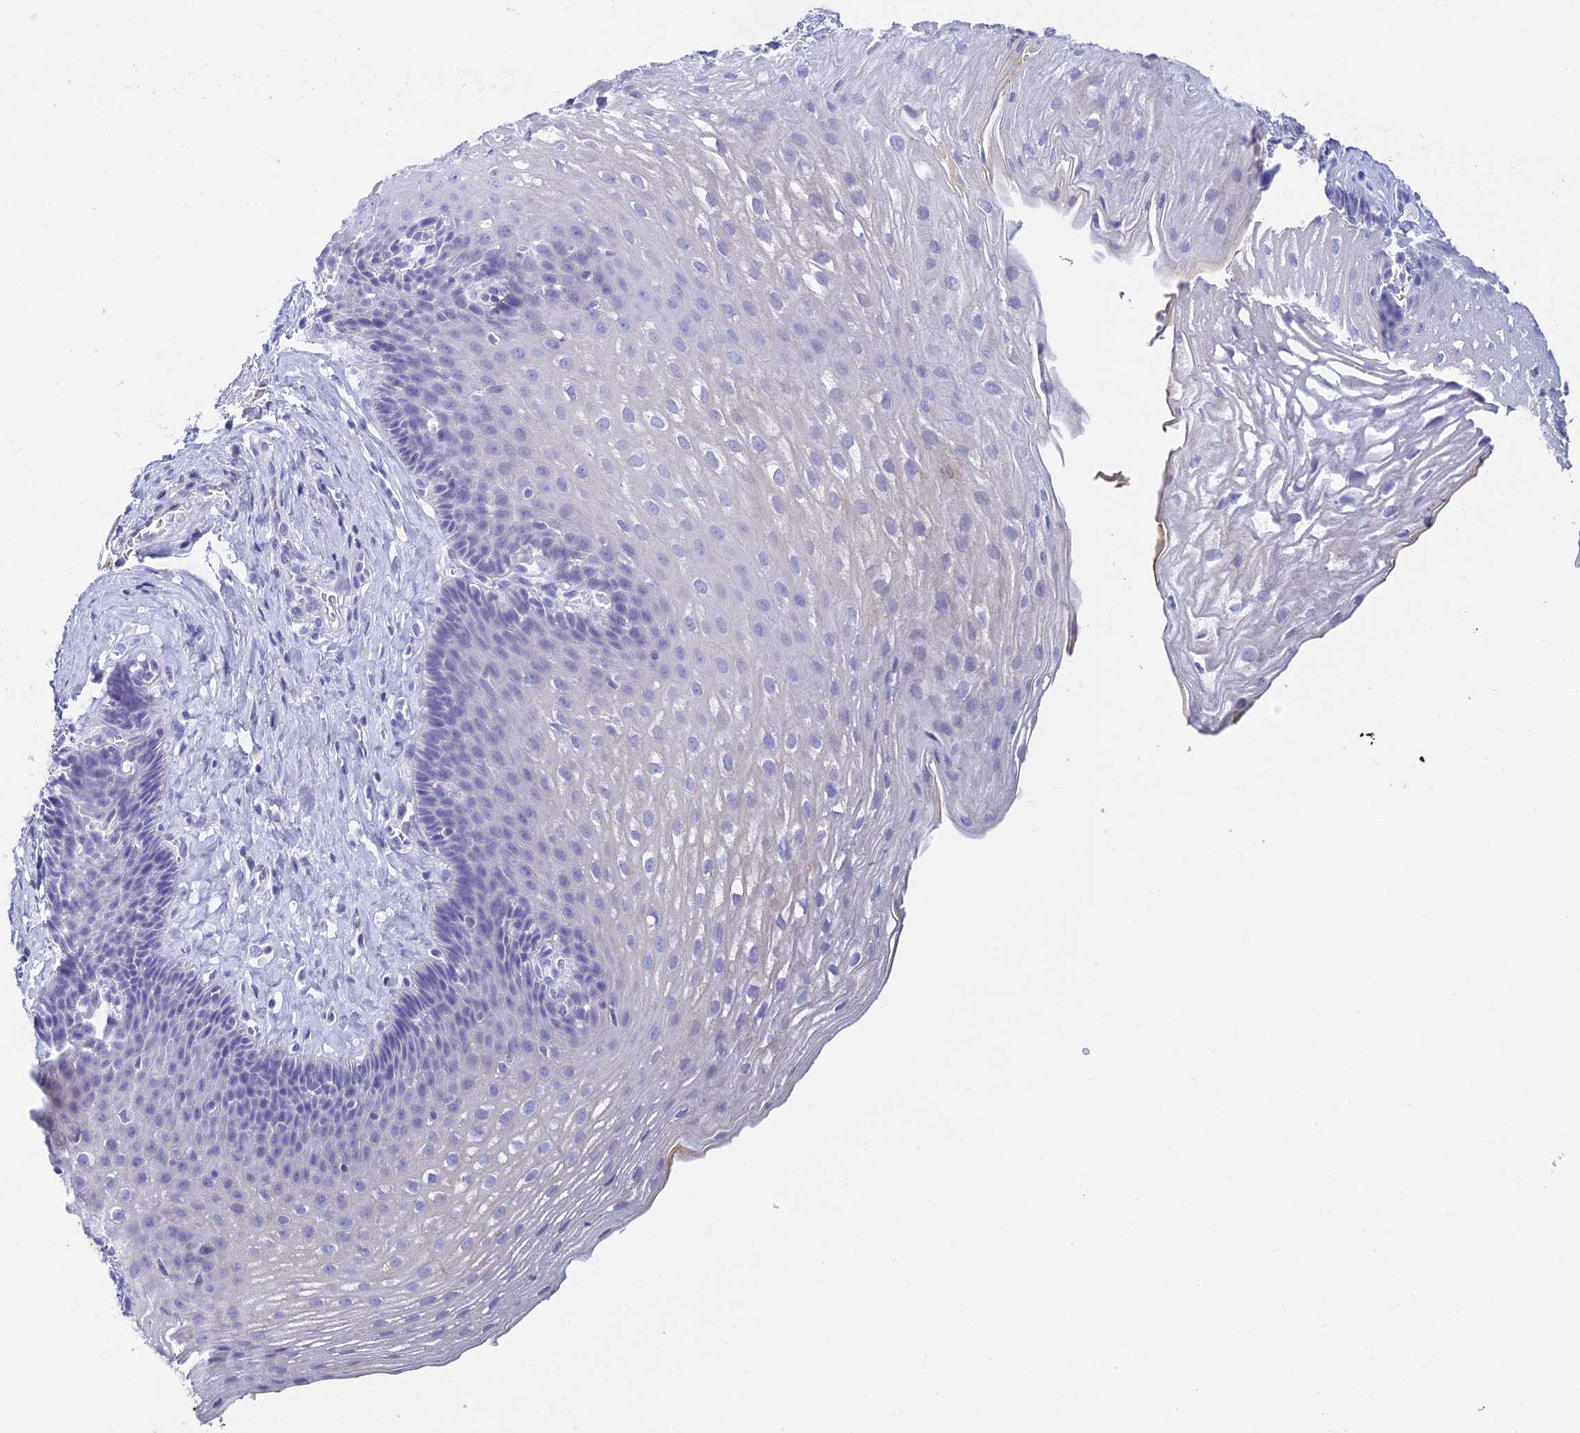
{"staining": {"intensity": "negative", "quantity": "none", "location": "none"}, "tissue": "esophagus", "cell_type": "Squamous epithelial cells", "image_type": "normal", "snomed": [{"axis": "morphology", "description": "Normal tissue, NOS"}, {"axis": "topography", "description": "Esophagus"}], "caption": "This is an IHC micrograph of unremarkable esophagus. There is no positivity in squamous epithelial cells.", "gene": "C12orf29", "patient": {"sex": "female", "age": 66}}